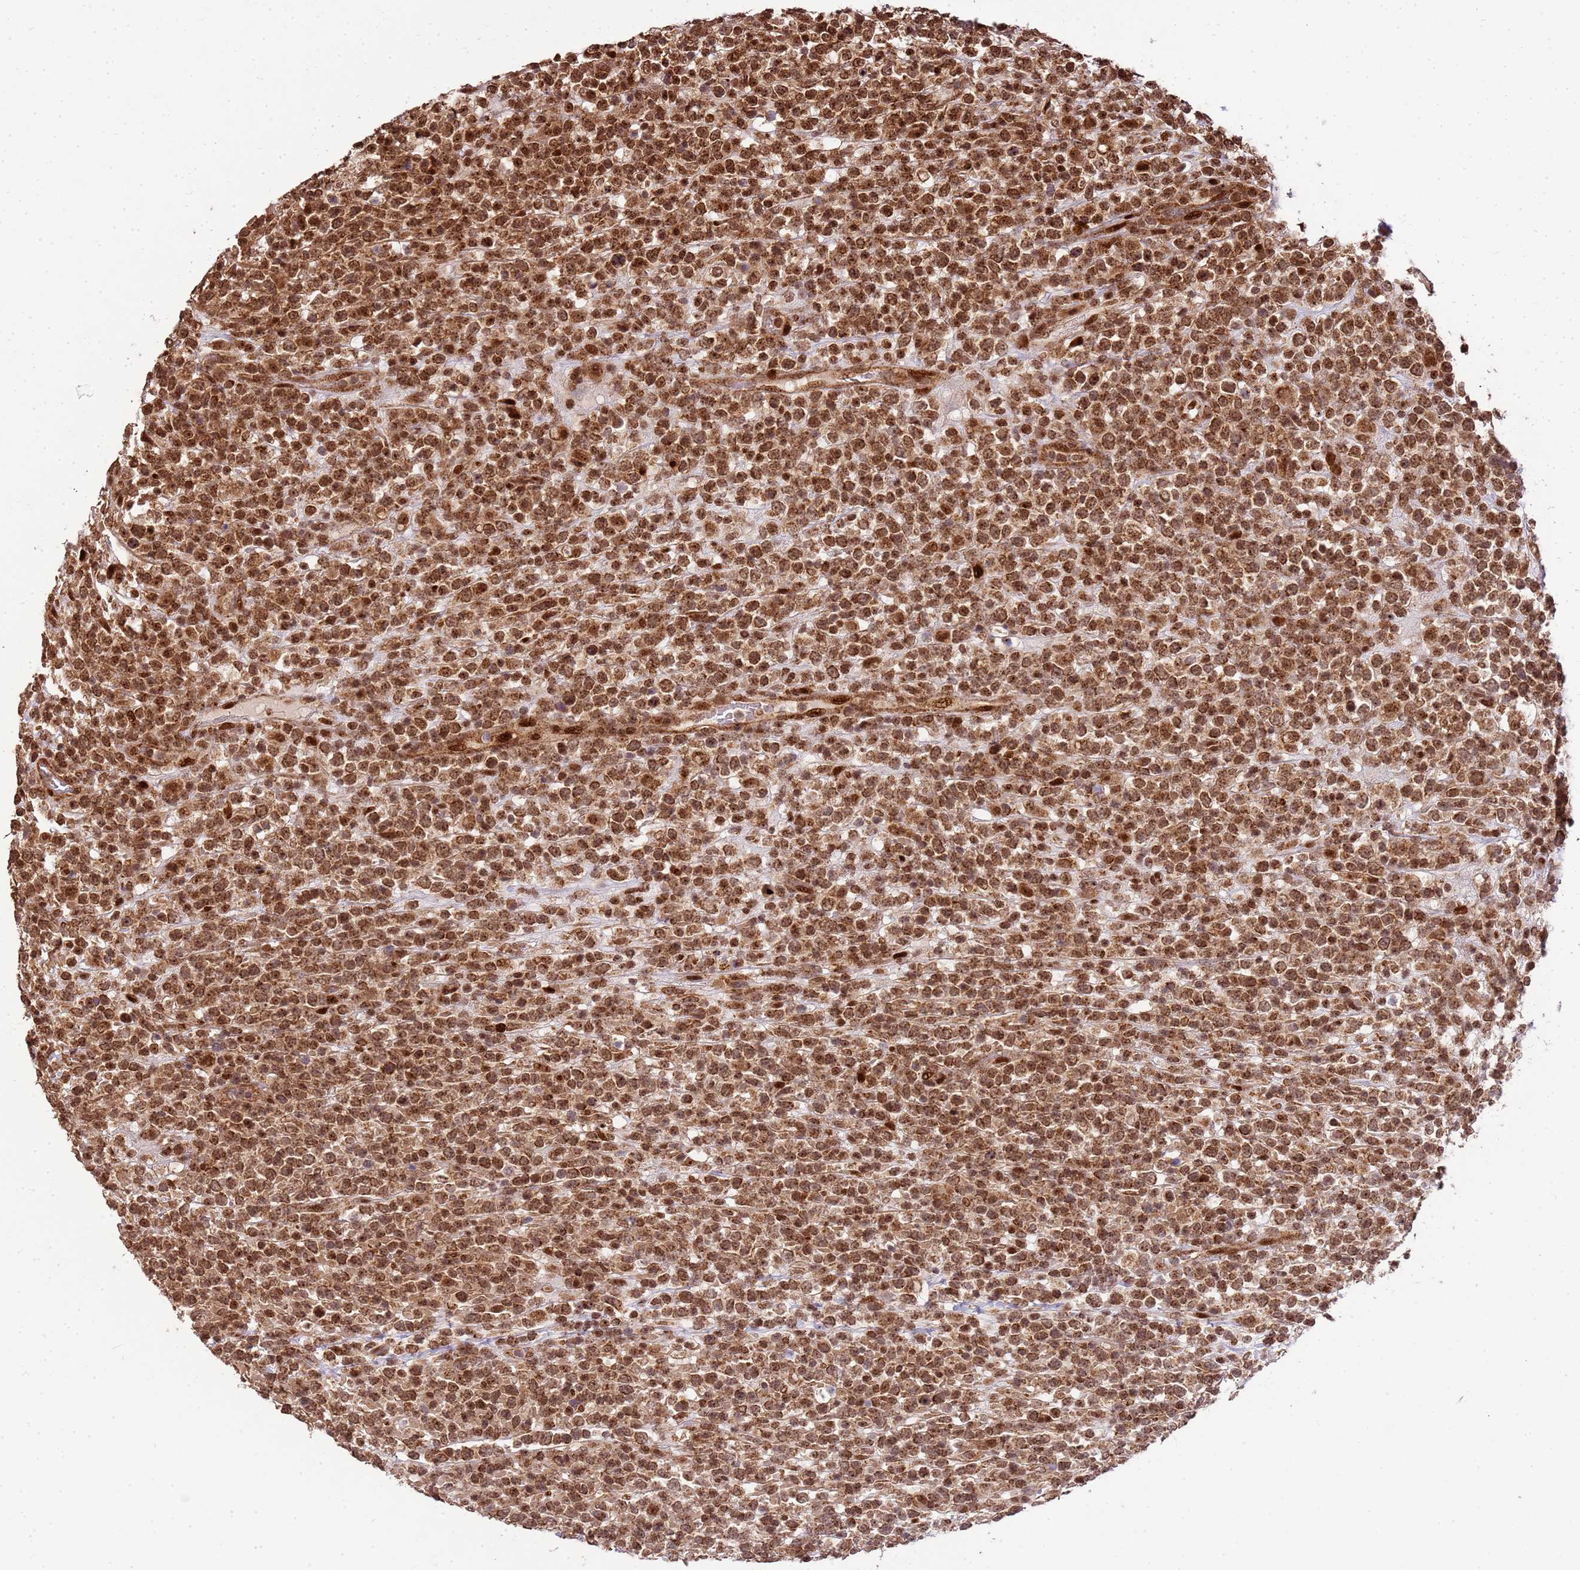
{"staining": {"intensity": "moderate", "quantity": ">75%", "location": "cytoplasmic/membranous,nuclear"}, "tissue": "lymphoma", "cell_type": "Tumor cells", "image_type": "cancer", "snomed": [{"axis": "morphology", "description": "Malignant lymphoma, non-Hodgkin's type, High grade"}, {"axis": "topography", "description": "Colon"}], "caption": "A micrograph of lymphoma stained for a protein exhibits moderate cytoplasmic/membranous and nuclear brown staining in tumor cells.", "gene": "PEX14", "patient": {"sex": "female", "age": 53}}